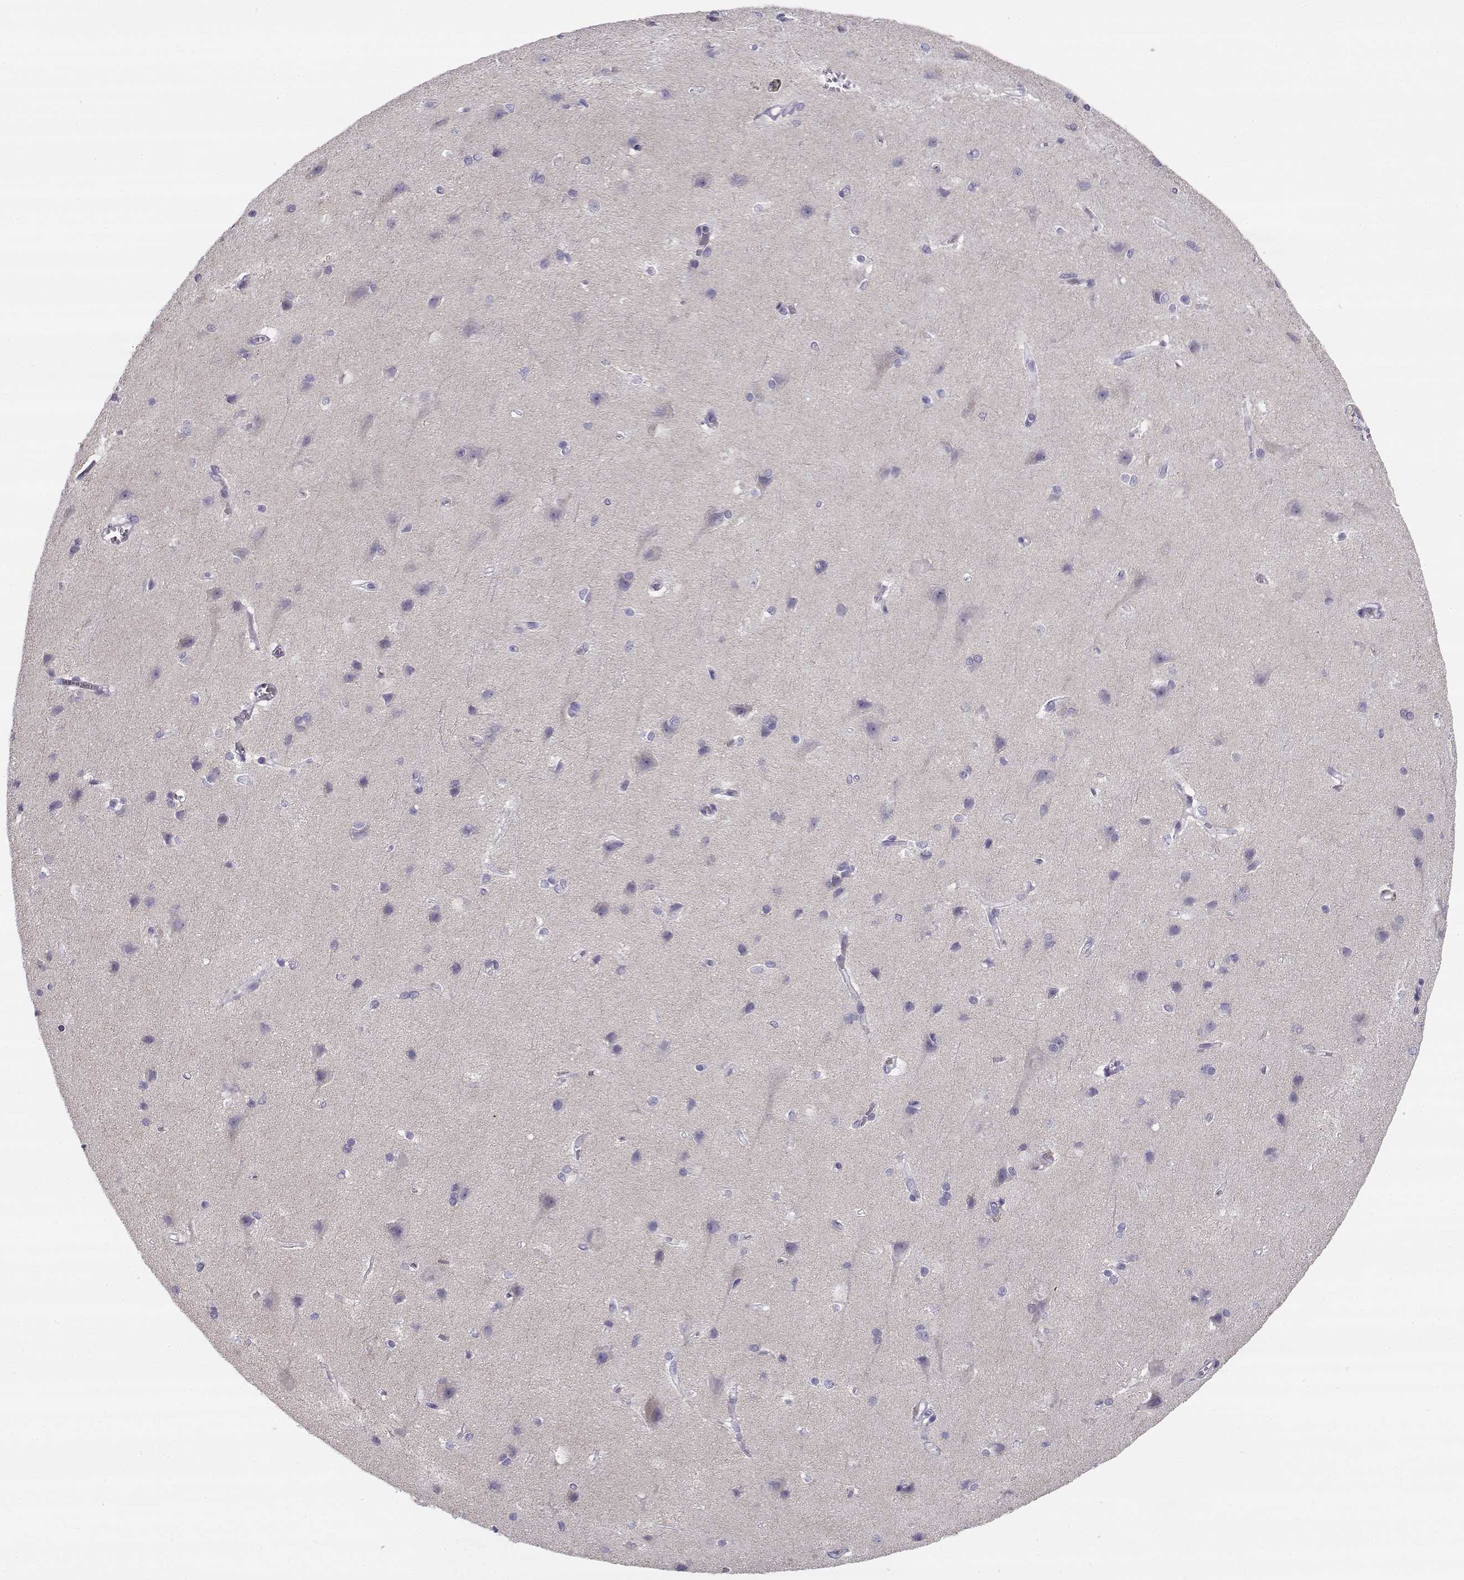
{"staining": {"intensity": "negative", "quantity": "none", "location": "none"}, "tissue": "cerebral cortex", "cell_type": "Endothelial cells", "image_type": "normal", "snomed": [{"axis": "morphology", "description": "Normal tissue, NOS"}, {"axis": "topography", "description": "Cerebral cortex"}], "caption": "Micrograph shows no significant protein positivity in endothelial cells of benign cerebral cortex. (DAB IHC with hematoxylin counter stain).", "gene": "CREB3L3", "patient": {"sex": "male", "age": 37}}